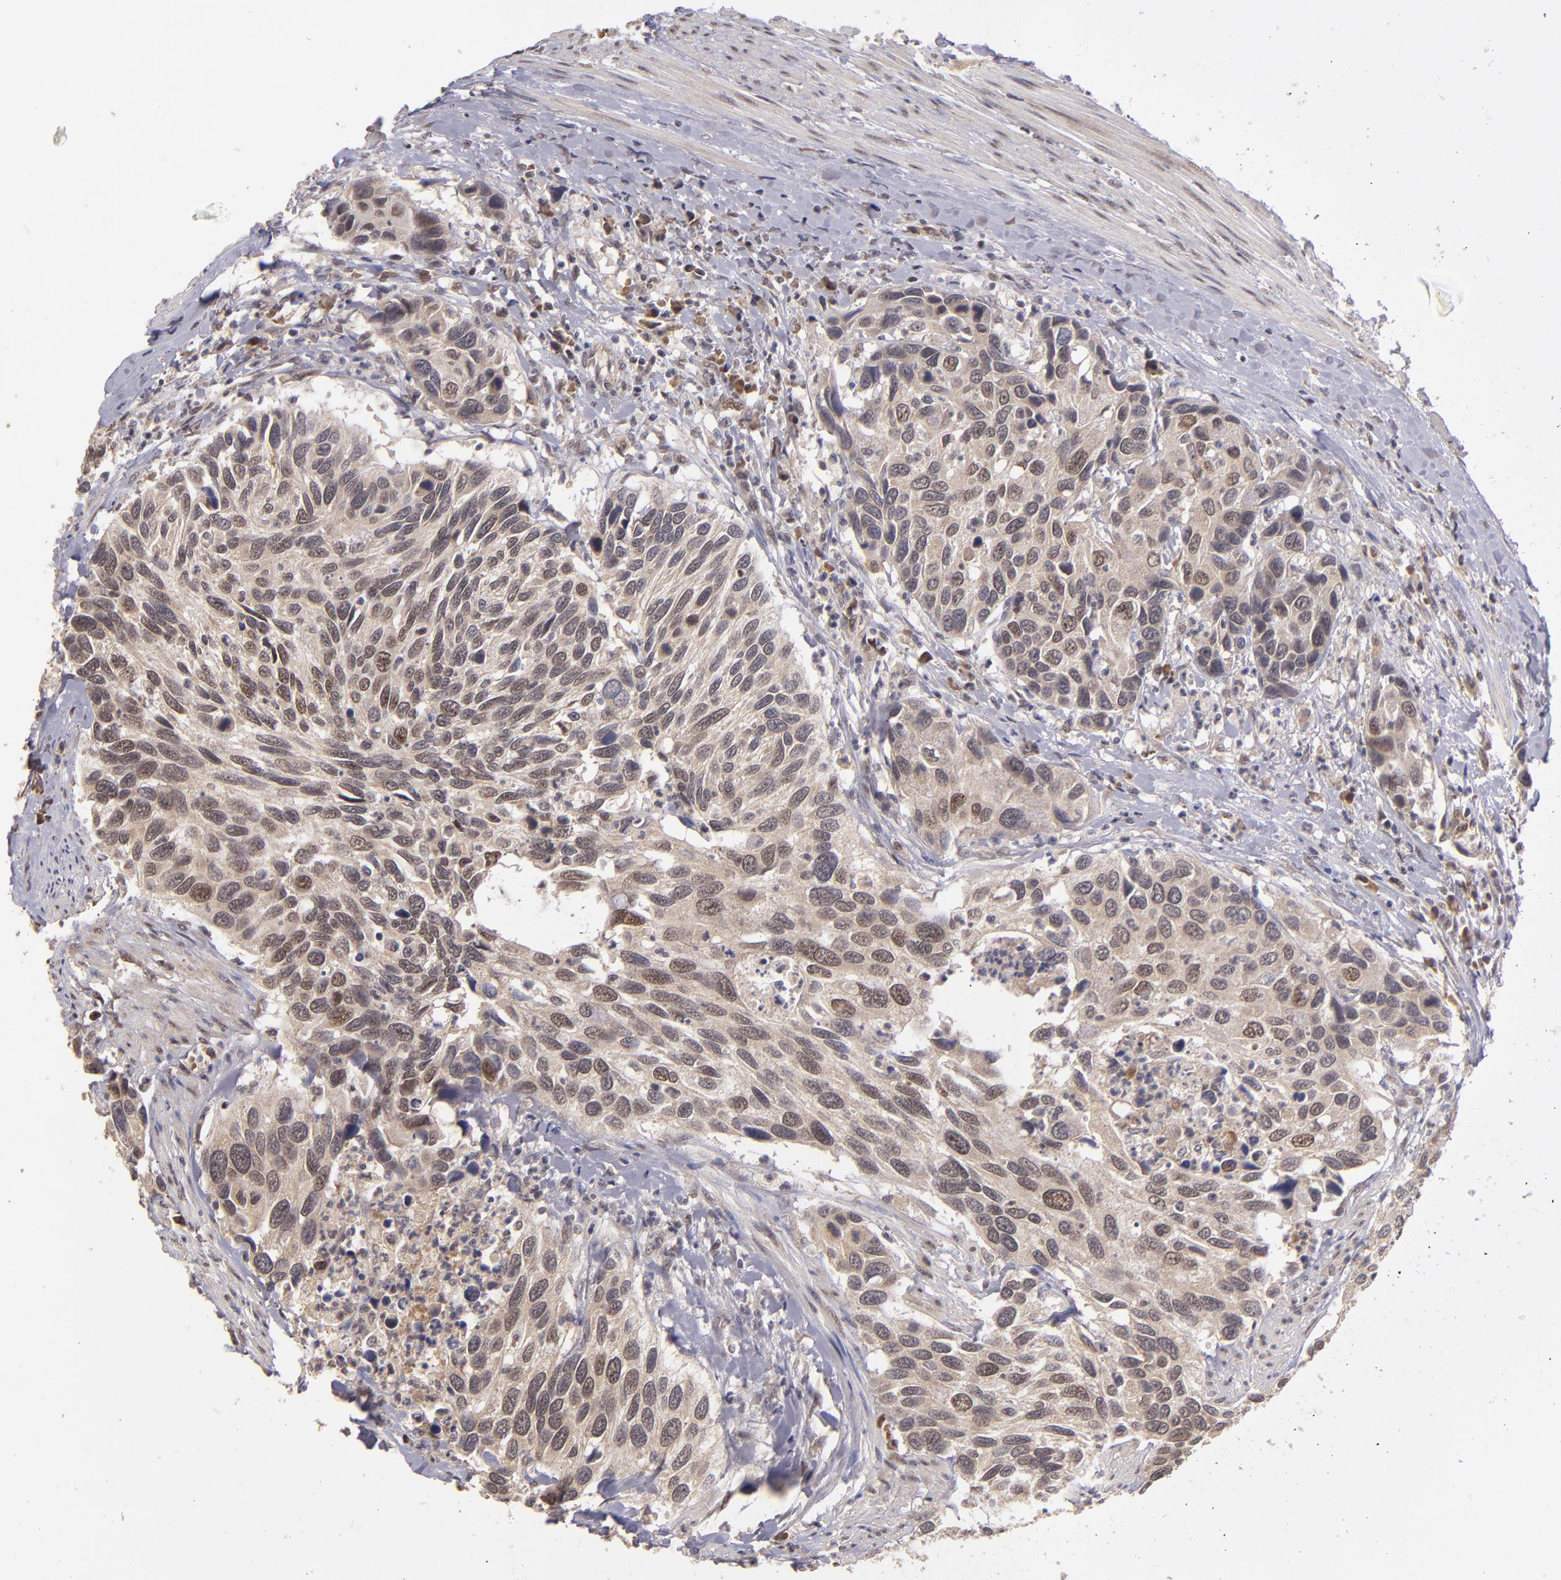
{"staining": {"intensity": "weak", "quantity": "25%-75%", "location": "cytoplasmic/membranous,nuclear"}, "tissue": "urothelial cancer", "cell_type": "Tumor cells", "image_type": "cancer", "snomed": [{"axis": "morphology", "description": "Urothelial carcinoma, High grade"}, {"axis": "topography", "description": "Urinary bladder"}], "caption": "This image exhibits urothelial cancer stained with IHC to label a protein in brown. The cytoplasmic/membranous and nuclear of tumor cells show weak positivity for the protein. Nuclei are counter-stained blue.", "gene": "ABHD12B", "patient": {"sex": "male", "age": 66}}